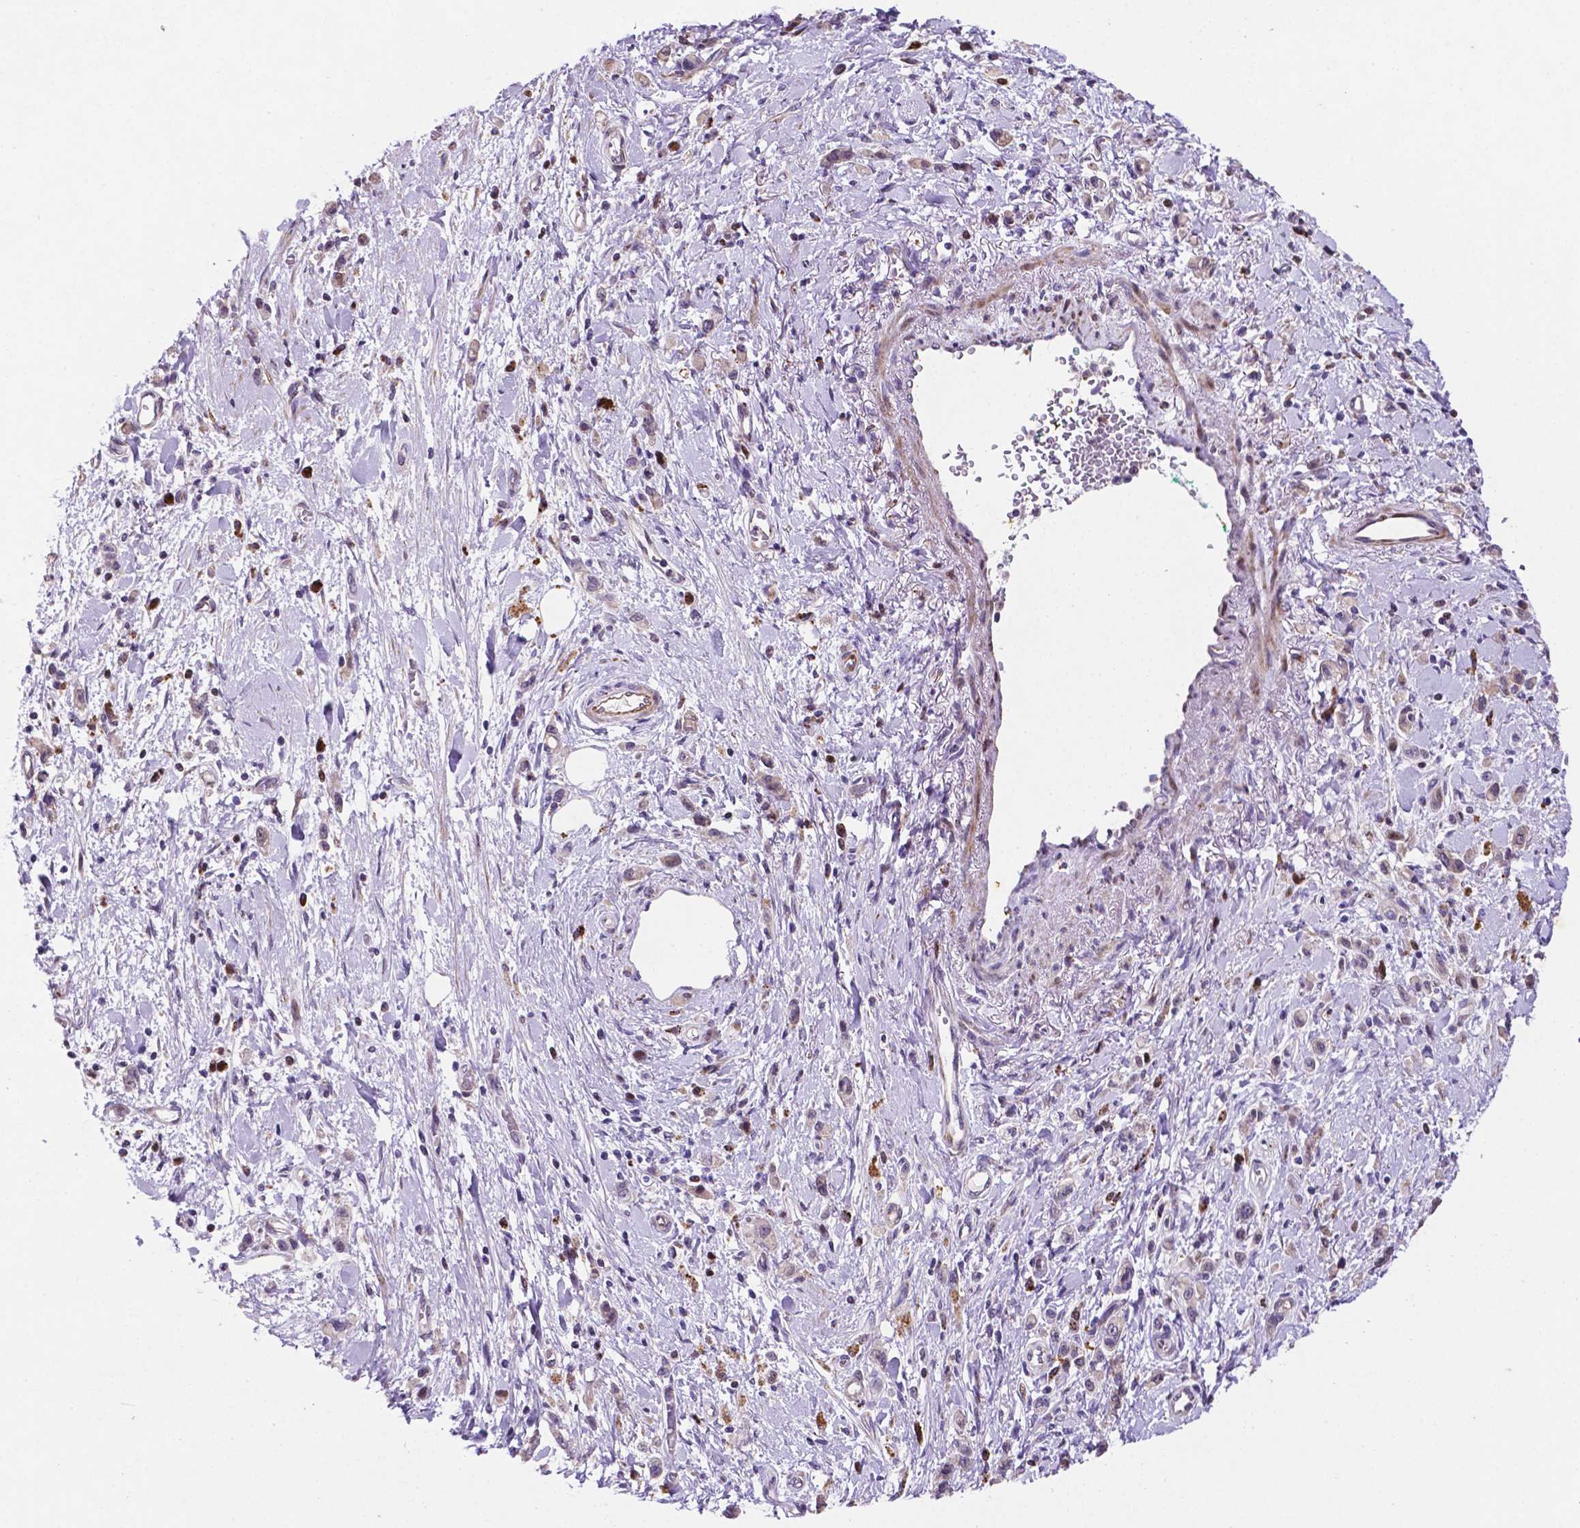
{"staining": {"intensity": "strong", "quantity": "<25%", "location": "nuclear"}, "tissue": "stomach cancer", "cell_type": "Tumor cells", "image_type": "cancer", "snomed": [{"axis": "morphology", "description": "Adenocarcinoma, NOS"}, {"axis": "topography", "description": "Stomach"}], "caption": "Adenocarcinoma (stomach) stained with a protein marker shows strong staining in tumor cells.", "gene": "TM4SF20", "patient": {"sex": "male", "age": 77}}